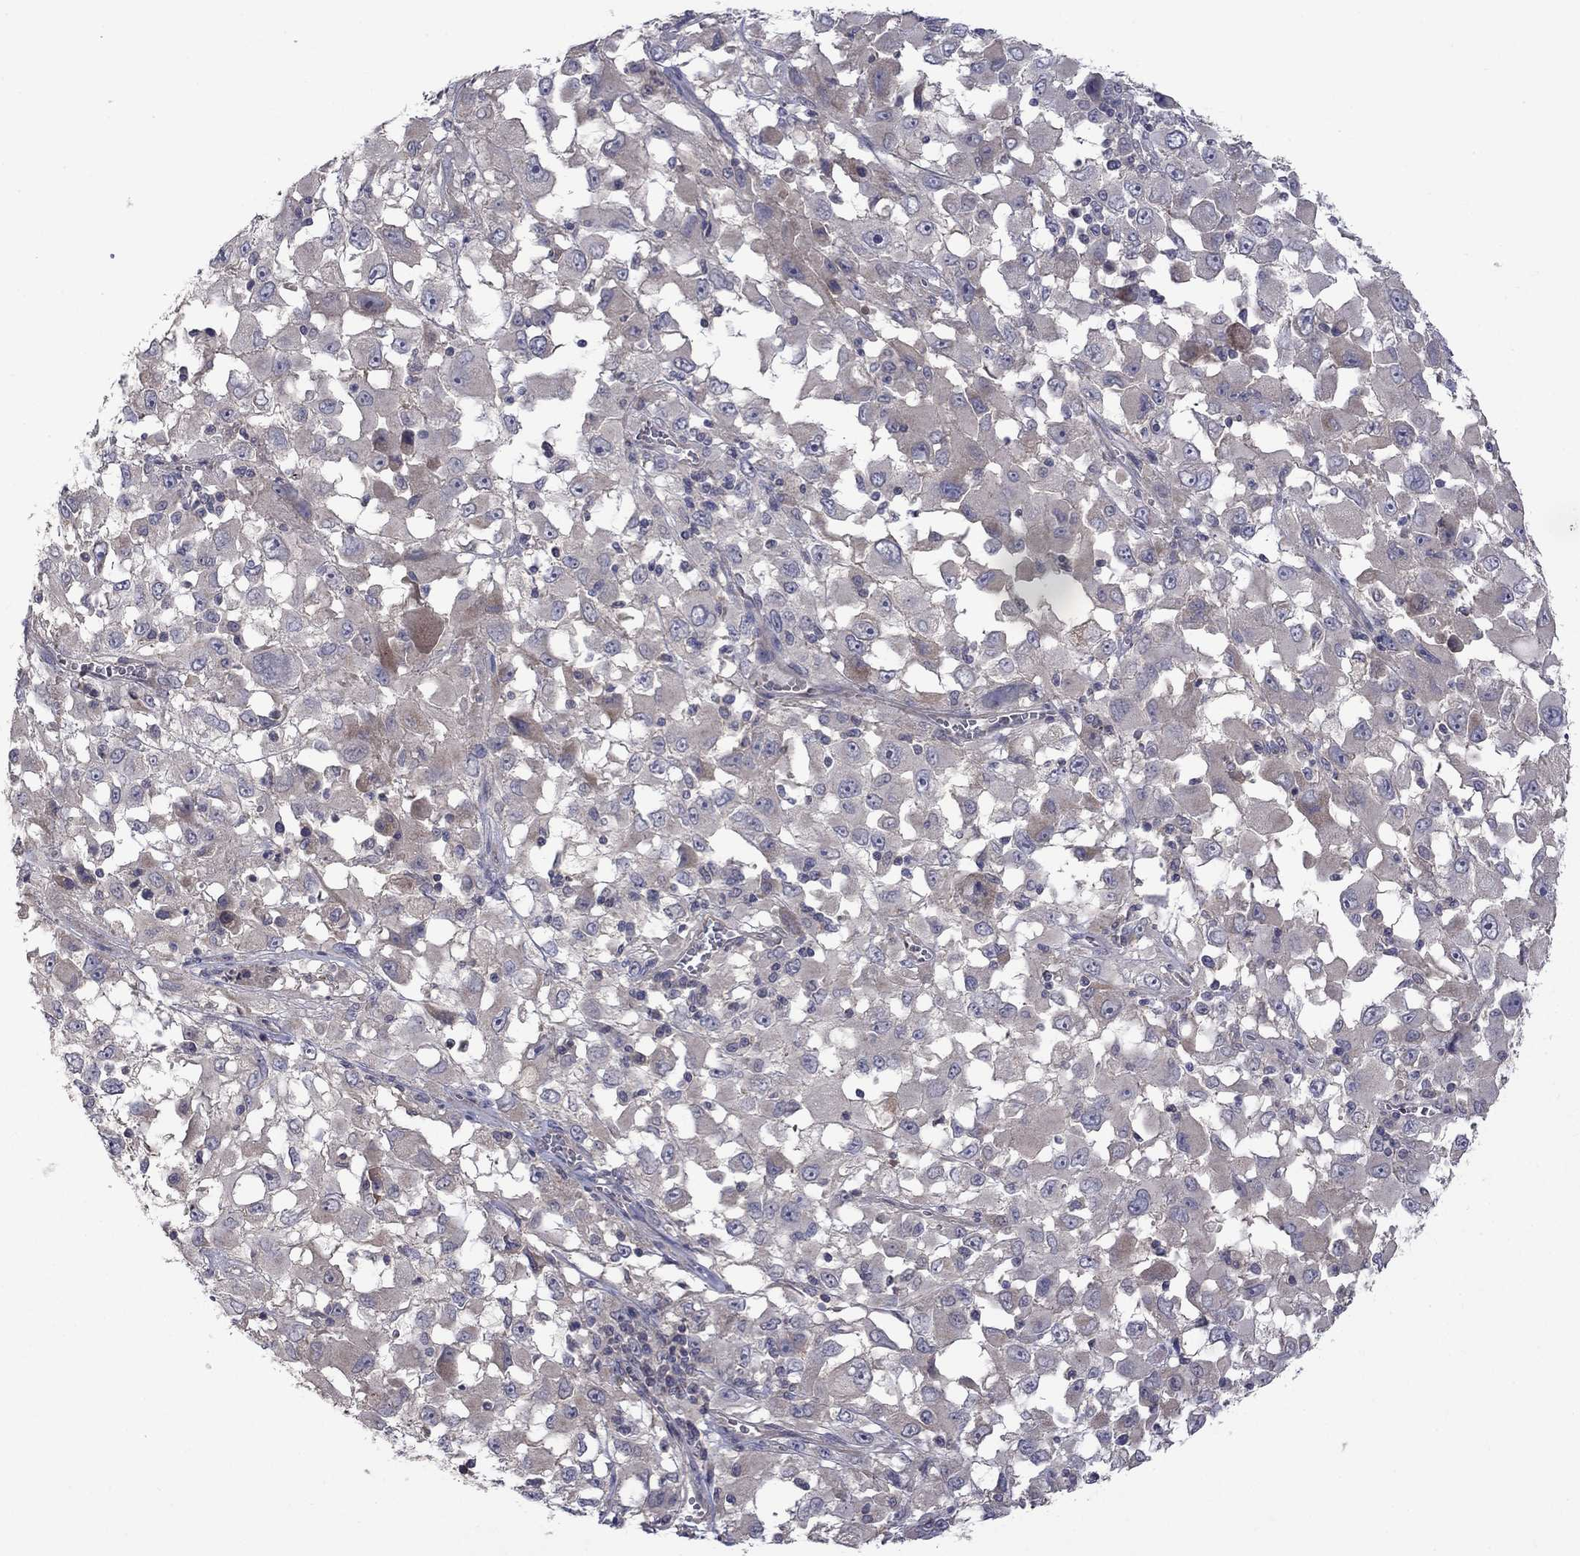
{"staining": {"intensity": "negative", "quantity": "none", "location": "none"}, "tissue": "melanoma", "cell_type": "Tumor cells", "image_type": "cancer", "snomed": [{"axis": "morphology", "description": "Malignant melanoma, Metastatic site"}, {"axis": "topography", "description": "Soft tissue"}], "caption": "DAB (3,3'-diaminobenzidine) immunohistochemical staining of melanoma reveals no significant staining in tumor cells.", "gene": "SLC39A14", "patient": {"sex": "male", "age": 50}}